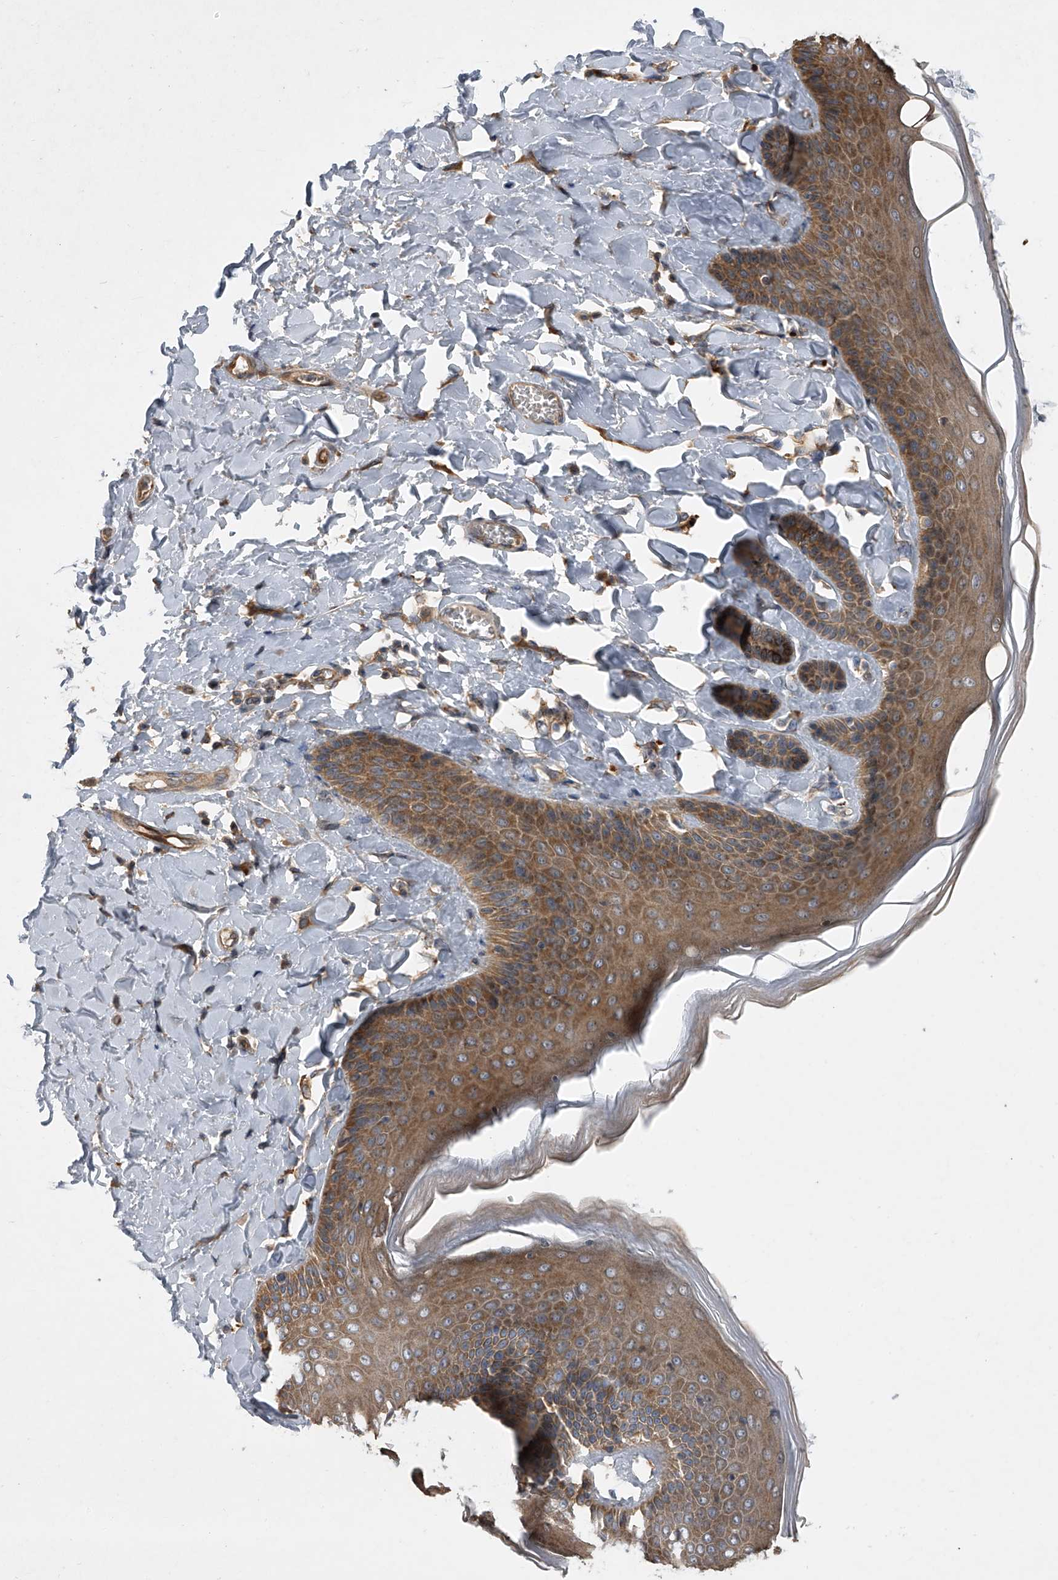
{"staining": {"intensity": "strong", "quantity": ">75%", "location": "cytoplasmic/membranous"}, "tissue": "skin", "cell_type": "Epidermal cells", "image_type": "normal", "snomed": [{"axis": "morphology", "description": "Normal tissue, NOS"}, {"axis": "topography", "description": "Anal"}], "caption": "Brown immunohistochemical staining in normal skin shows strong cytoplasmic/membranous expression in approximately >75% of epidermal cells.", "gene": "DOCK9", "patient": {"sex": "male", "age": 69}}